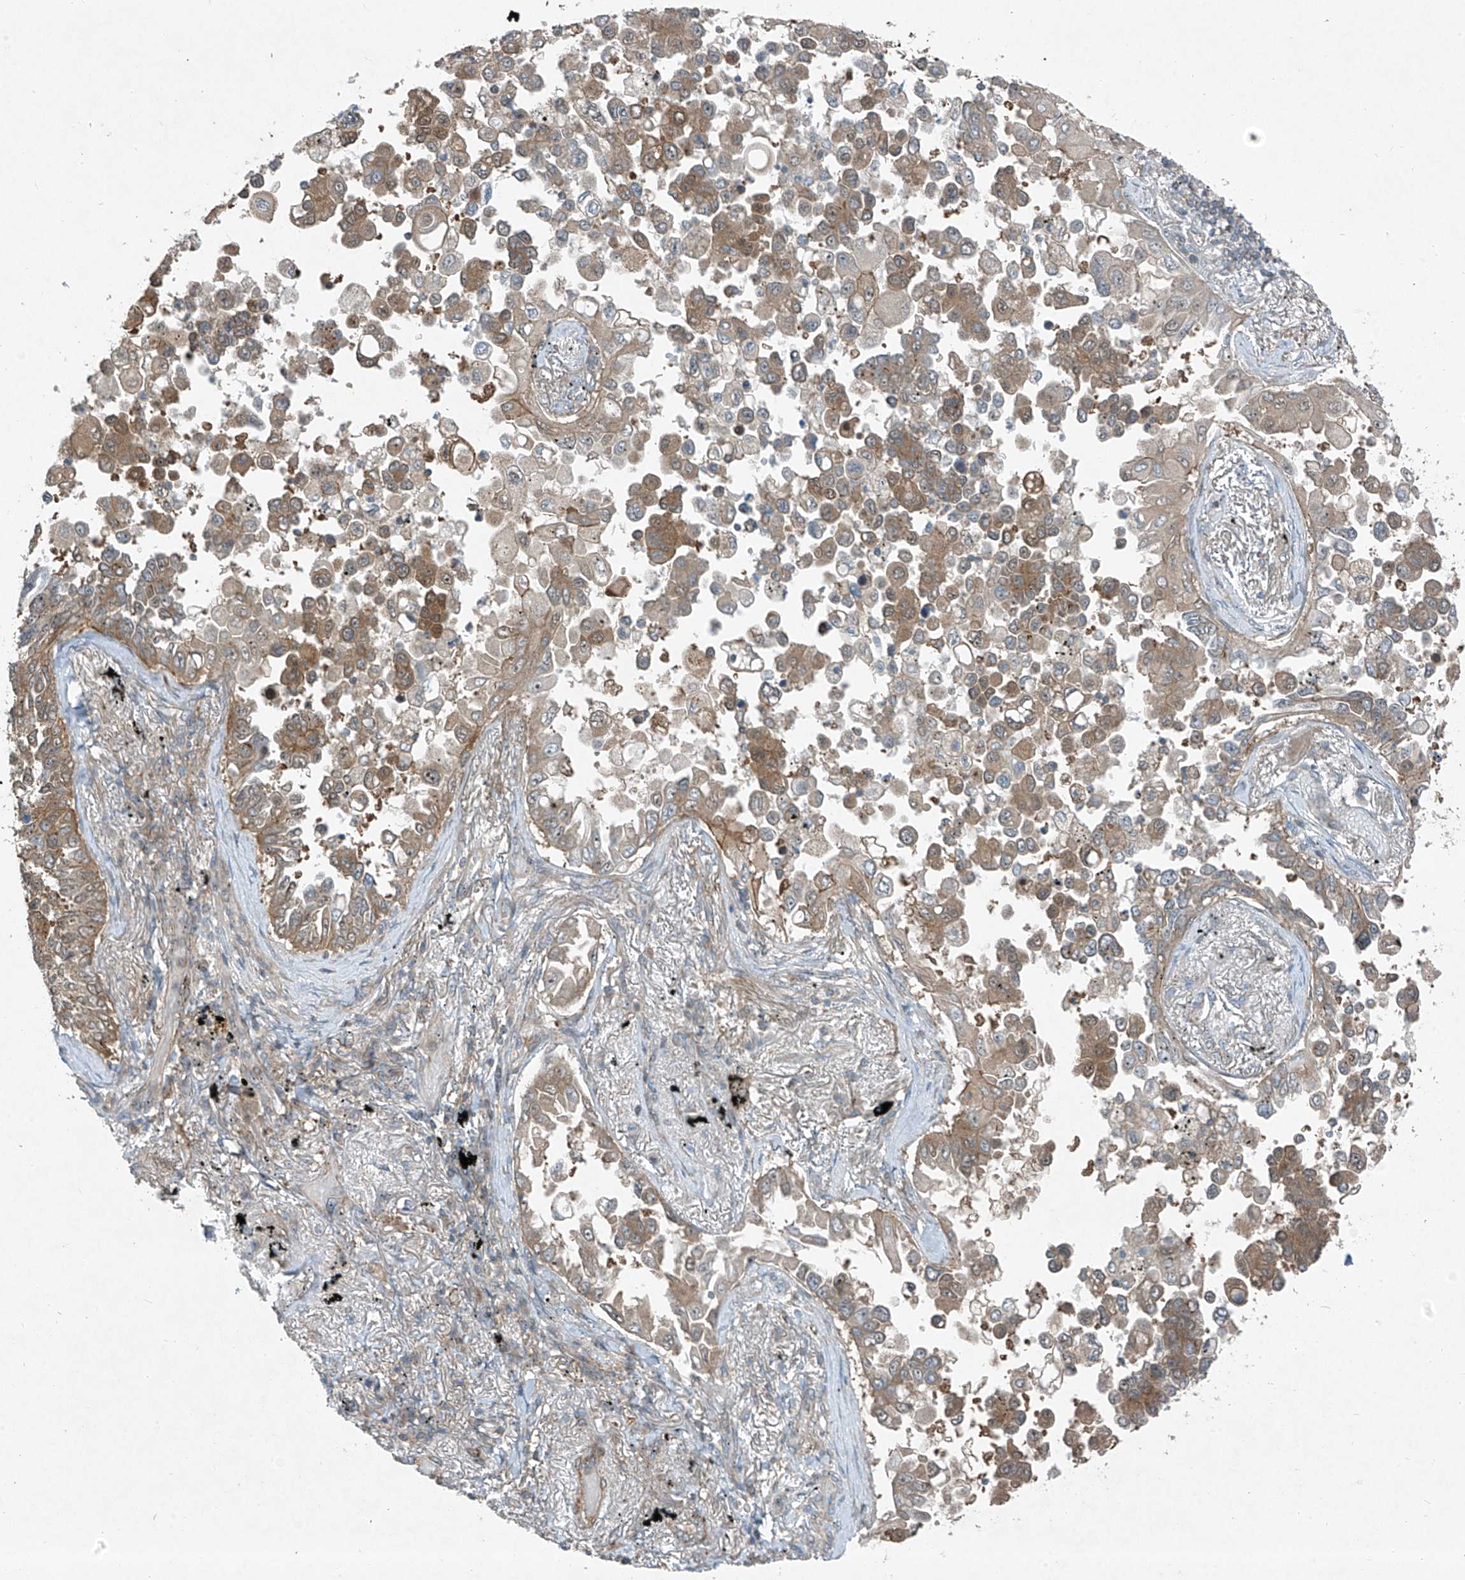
{"staining": {"intensity": "moderate", "quantity": "25%-75%", "location": "cytoplasmic/membranous"}, "tissue": "lung cancer", "cell_type": "Tumor cells", "image_type": "cancer", "snomed": [{"axis": "morphology", "description": "Adenocarcinoma, NOS"}, {"axis": "topography", "description": "Lung"}], "caption": "This is an image of immunohistochemistry (IHC) staining of lung cancer (adenocarcinoma), which shows moderate expression in the cytoplasmic/membranous of tumor cells.", "gene": "PPCS", "patient": {"sex": "female", "age": 67}}